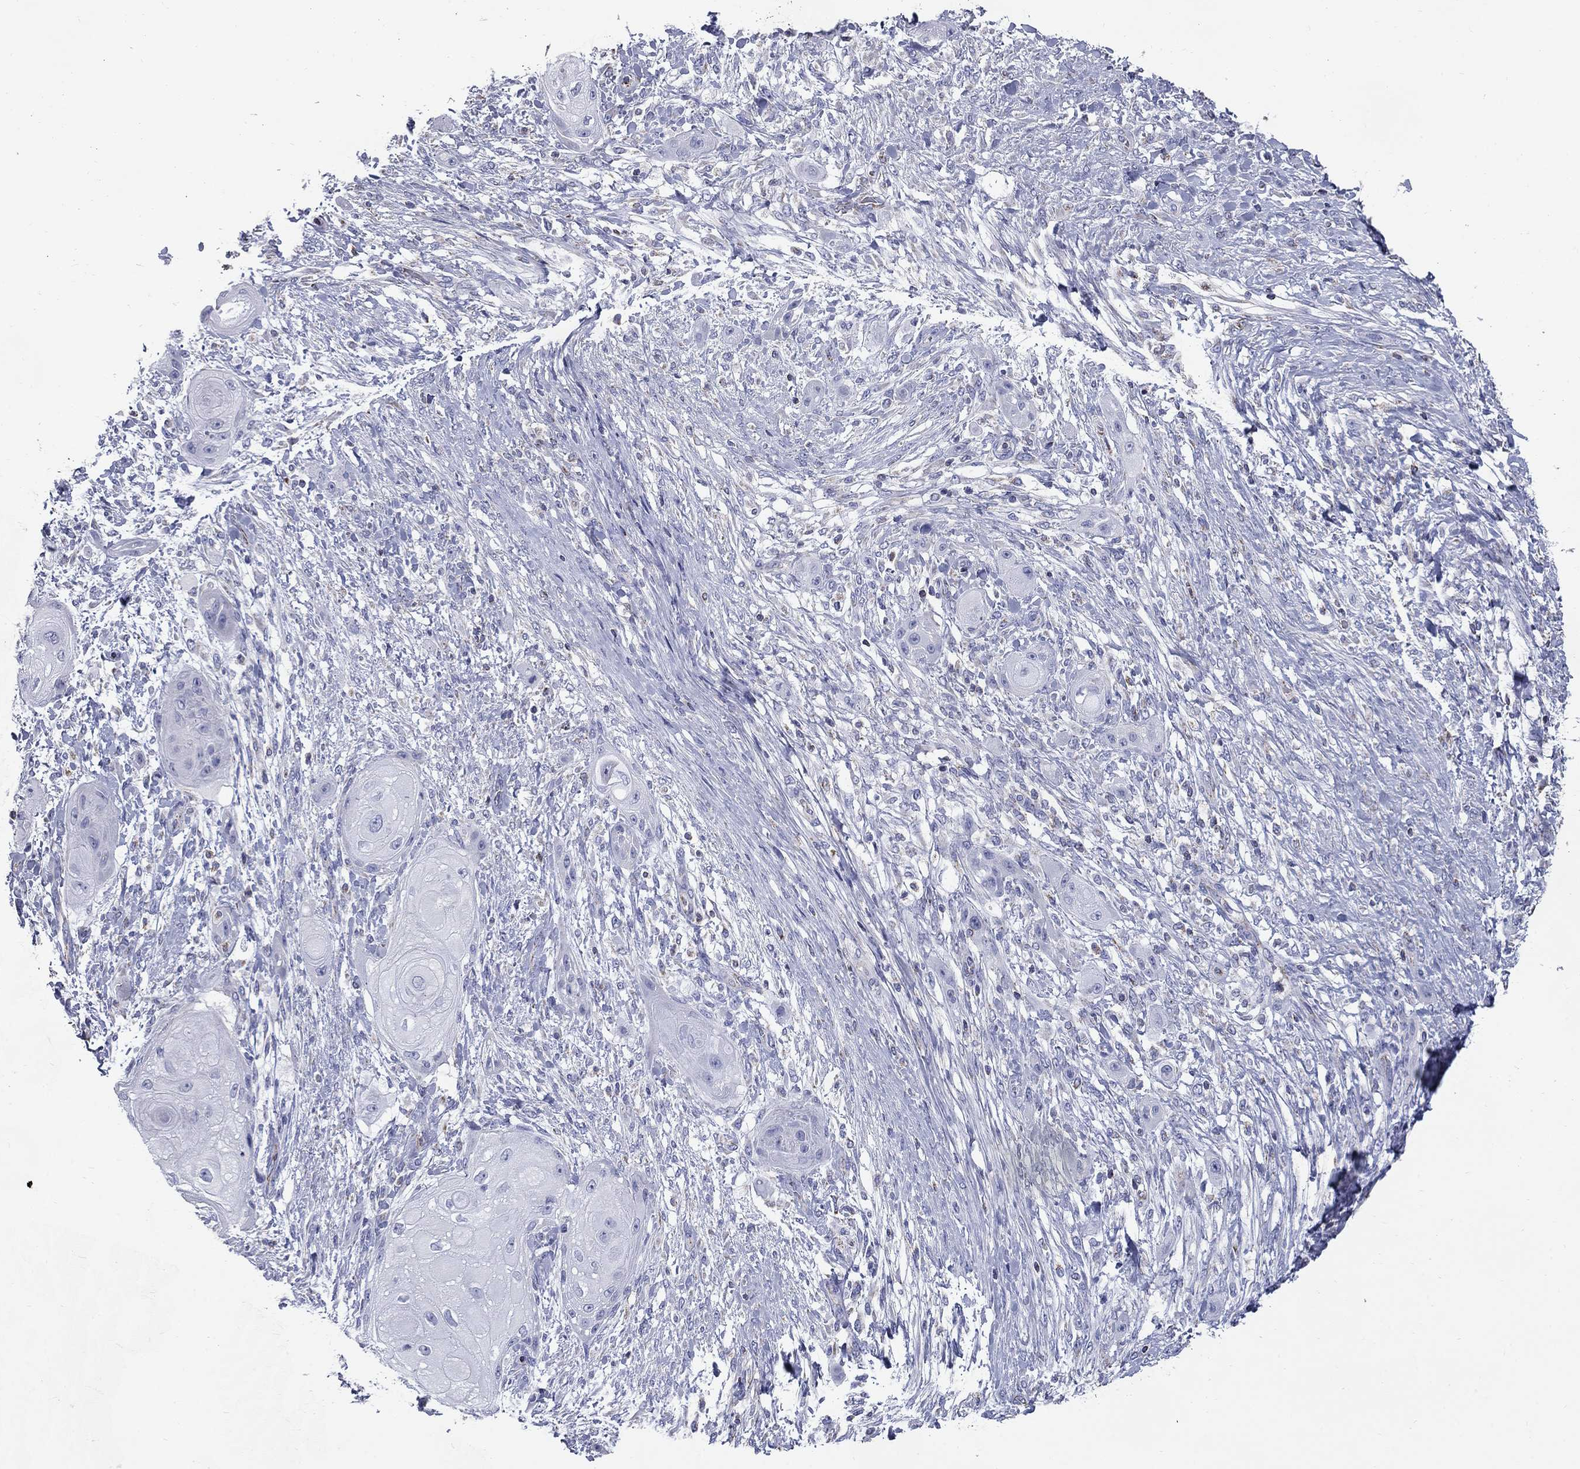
{"staining": {"intensity": "negative", "quantity": "none", "location": "none"}, "tissue": "skin cancer", "cell_type": "Tumor cells", "image_type": "cancer", "snomed": [{"axis": "morphology", "description": "Squamous cell carcinoma, NOS"}, {"axis": "topography", "description": "Skin"}], "caption": "Micrograph shows no protein positivity in tumor cells of skin cancer tissue.", "gene": "NDUFA4L2", "patient": {"sex": "male", "age": 62}}